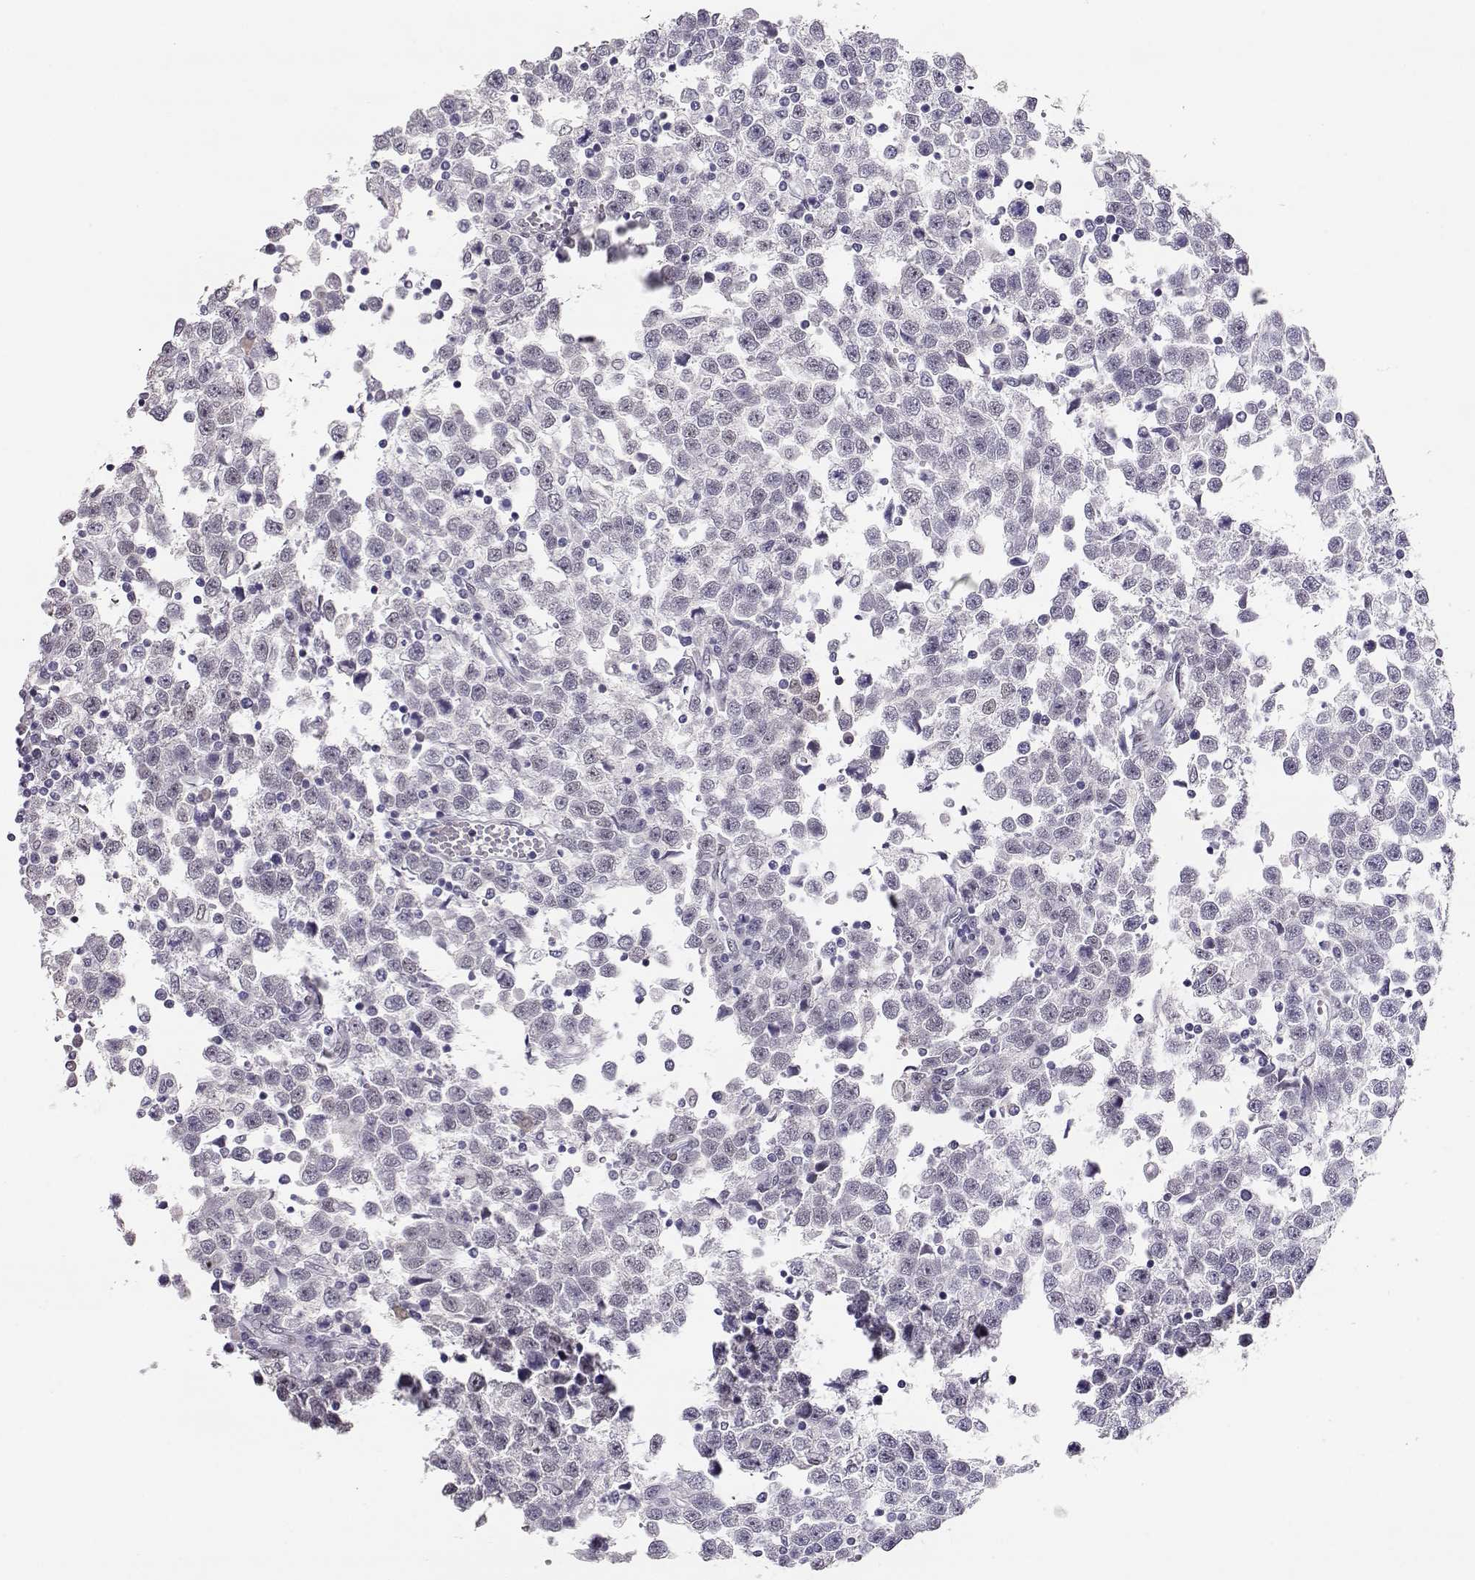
{"staining": {"intensity": "negative", "quantity": "none", "location": "none"}, "tissue": "testis cancer", "cell_type": "Tumor cells", "image_type": "cancer", "snomed": [{"axis": "morphology", "description": "Seminoma, NOS"}, {"axis": "topography", "description": "Testis"}], "caption": "An immunohistochemistry photomicrograph of testis cancer is shown. There is no staining in tumor cells of testis cancer. (Brightfield microscopy of DAB (3,3'-diaminobenzidine) immunohistochemistry (IHC) at high magnification).", "gene": "POLI", "patient": {"sex": "male", "age": 34}}